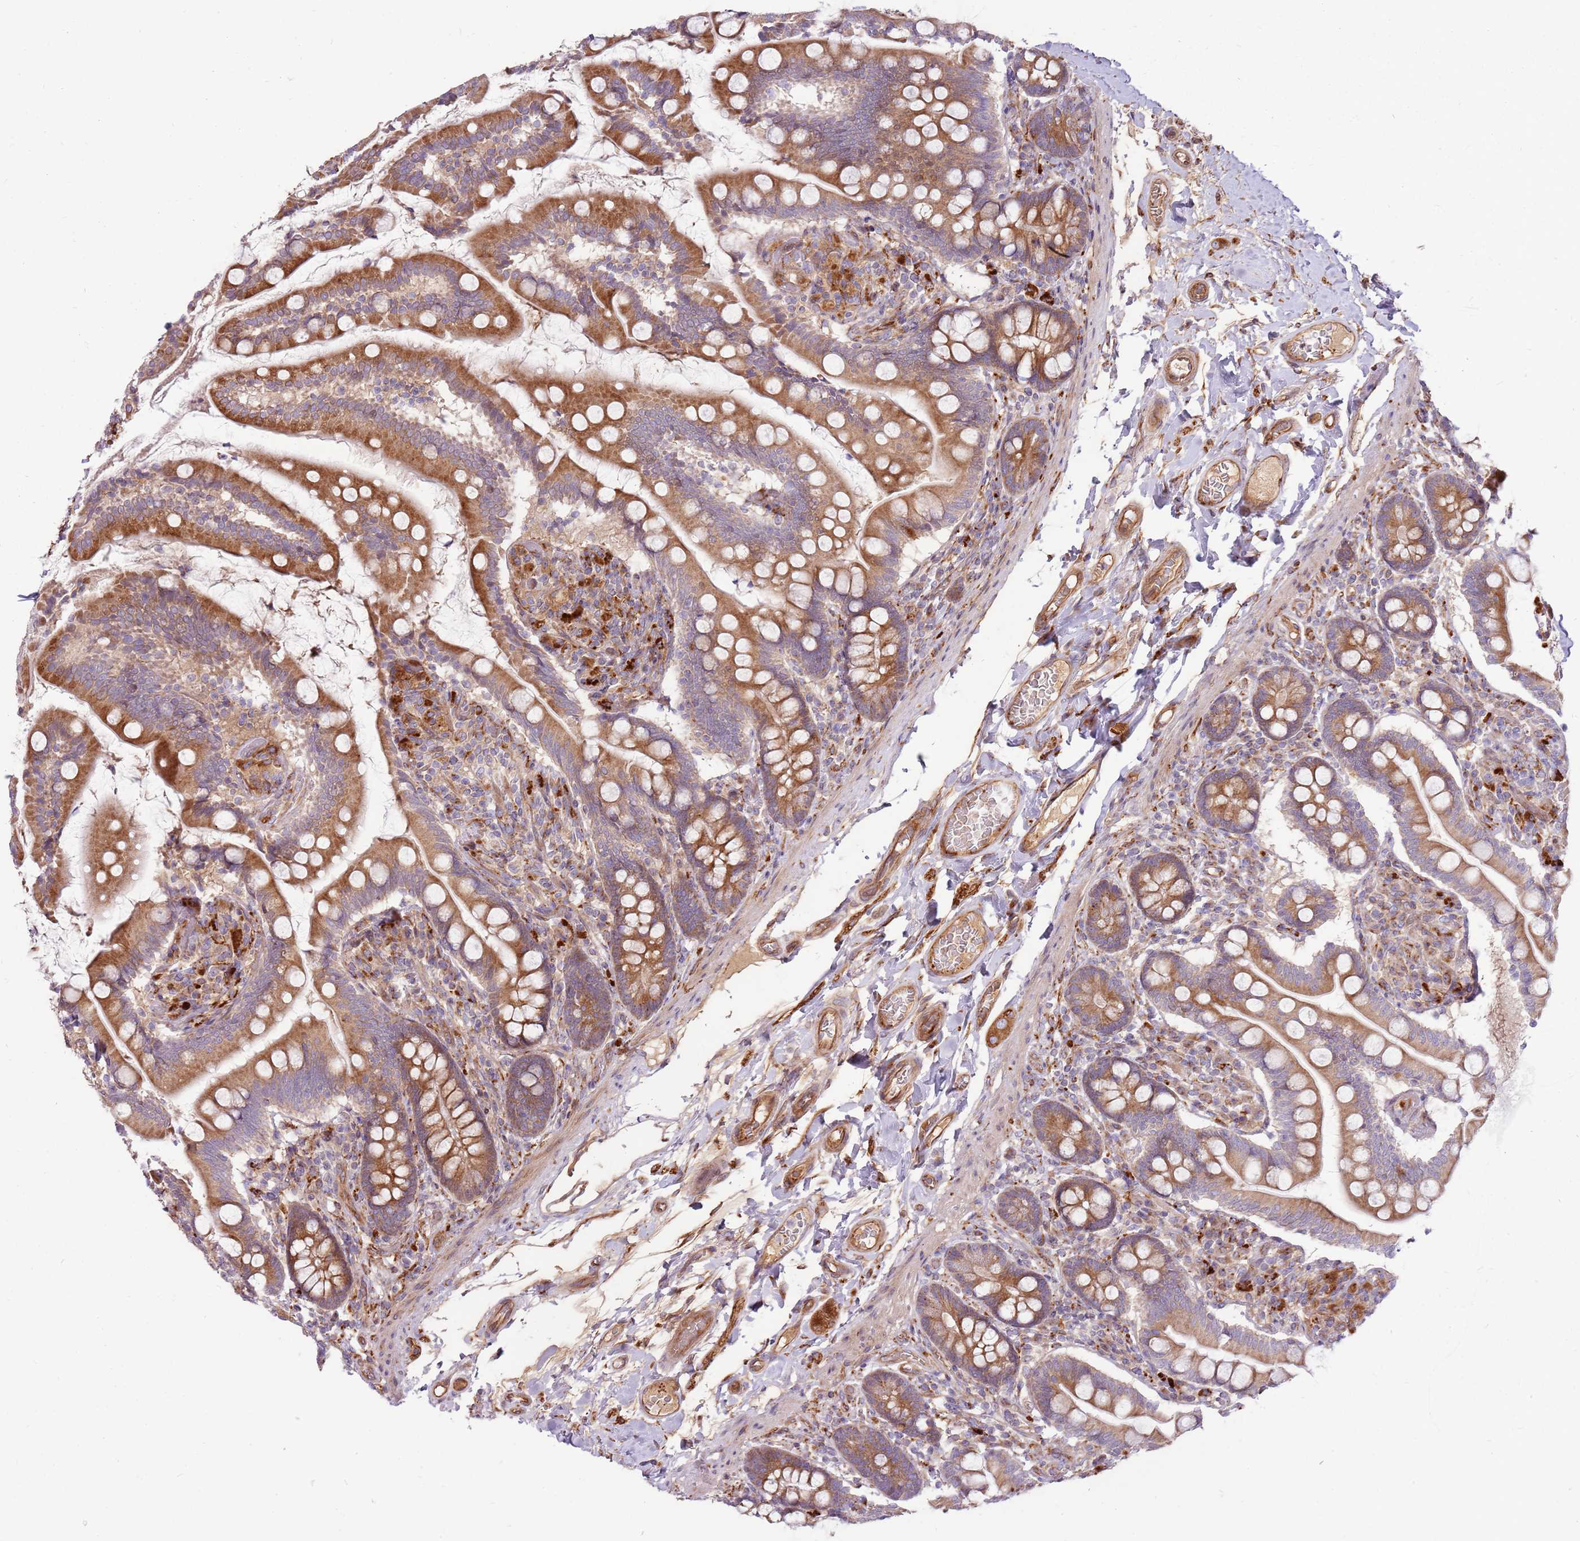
{"staining": {"intensity": "moderate", "quantity": ">75%", "location": "cytoplasmic/membranous"}, "tissue": "small intestine", "cell_type": "Glandular cells", "image_type": "normal", "snomed": [{"axis": "morphology", "description": "Normal tissue, NOS"}, {"axis": "topography", "description": "Small intestine"}], "caption": "Small intestine stained with a brown dye exhibits moderate cytoplasmic/membranous positive staining in approximately >75% of glandular cells.", "gene": "EMC1", "patient": {"sex": "female", "age": 64}}